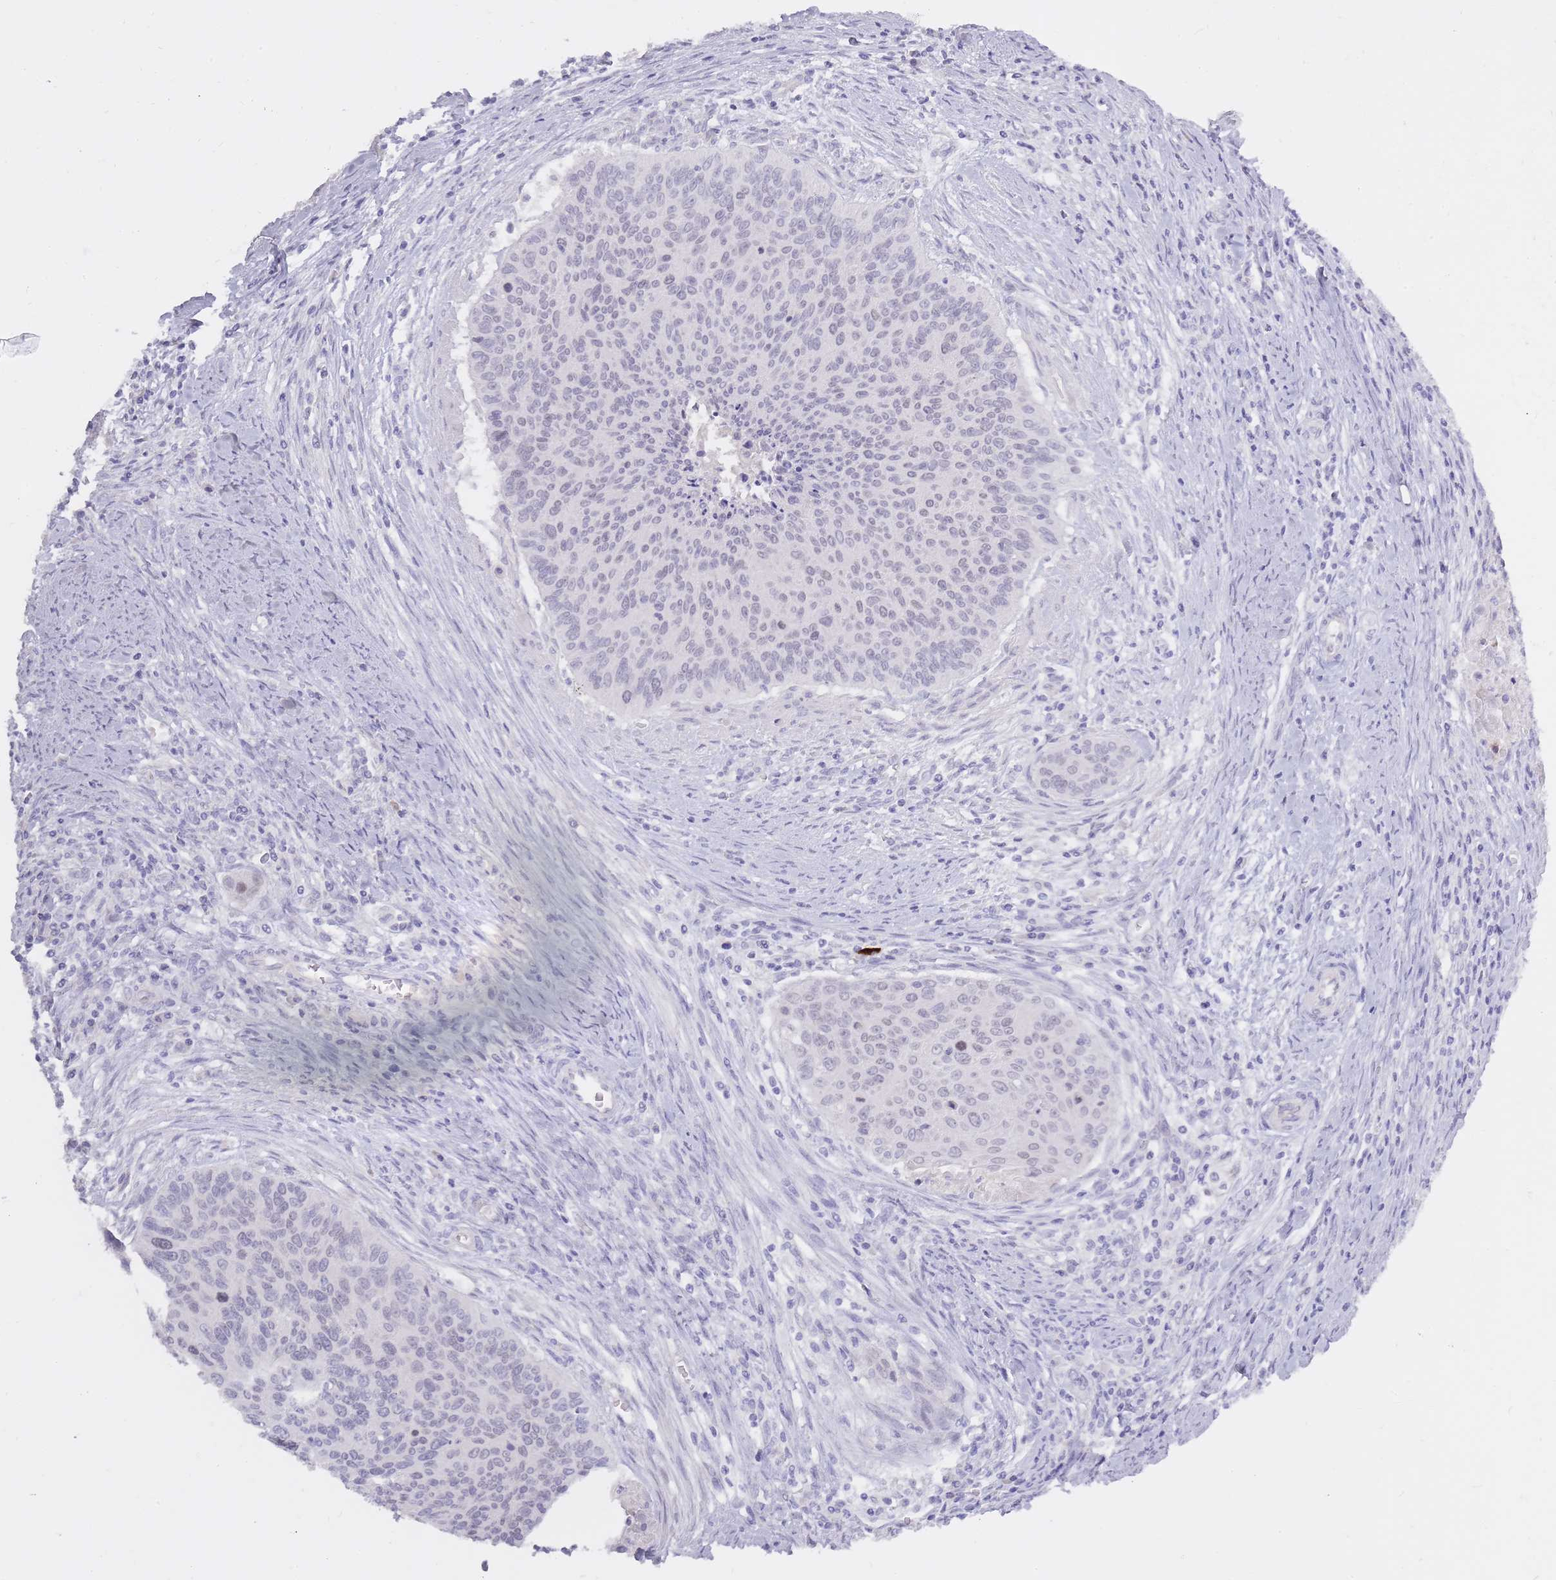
{"staining": {"intensity": "negative", "quantity": "none", "location": "none"}, "tissue": "cervical cancer", "cell_type": "Tumor cells", "image_type": "cancer", "snomed": [{"axis": "morphology", "description": "Squamous cell carcinoma, NOS"}, {"axis": "topography", "description": "Cervix"}], "caption": "The micrograph displays no staining of tumor cells in cervical cancer.", "gene": "BDKRB2", "patient": {"sex": "female", "age": 55}}